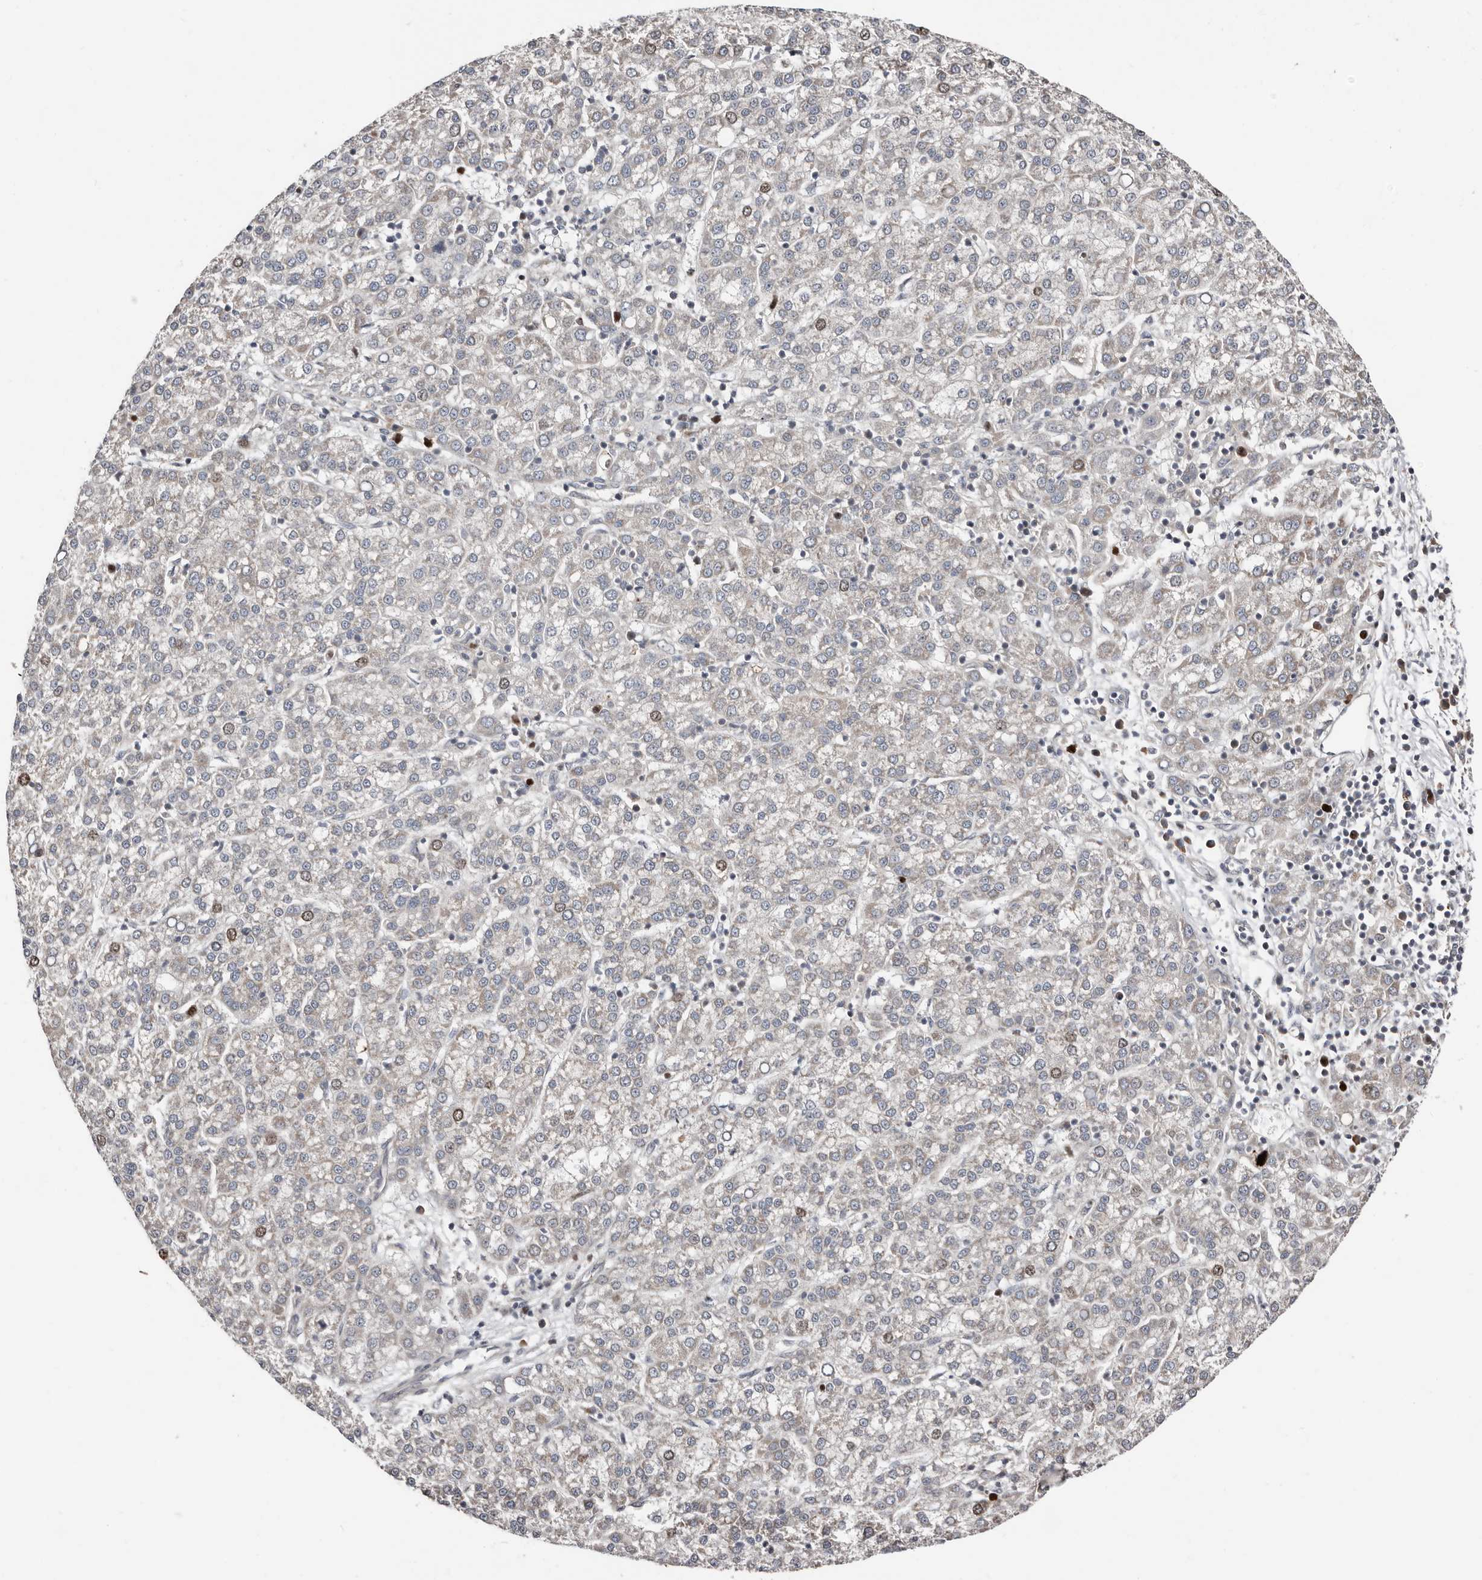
{"staining": {"intensity": "weak", "quantity": "<25%", "location": "cytoplasmic/membranous,nuclear"}, "tissue": "liver cancer", "cell_type": "Tumor cells", "image_type": "cancer", "snomed": [{"axis": "morphology", "description": "Carcinoma, Hepatocellular, NOS"}, {"axis": "topography", "description": "Liver"}], "caption": "The immunohistochemistry photomicrograph has no significant expression in tumor cells of liver cancer tissue. (Immunohistochemistry (ihc), brightfield microscopy, high magnification).", "gene": "SMYD4", "patient": {"sex": "female", "age": 58}}